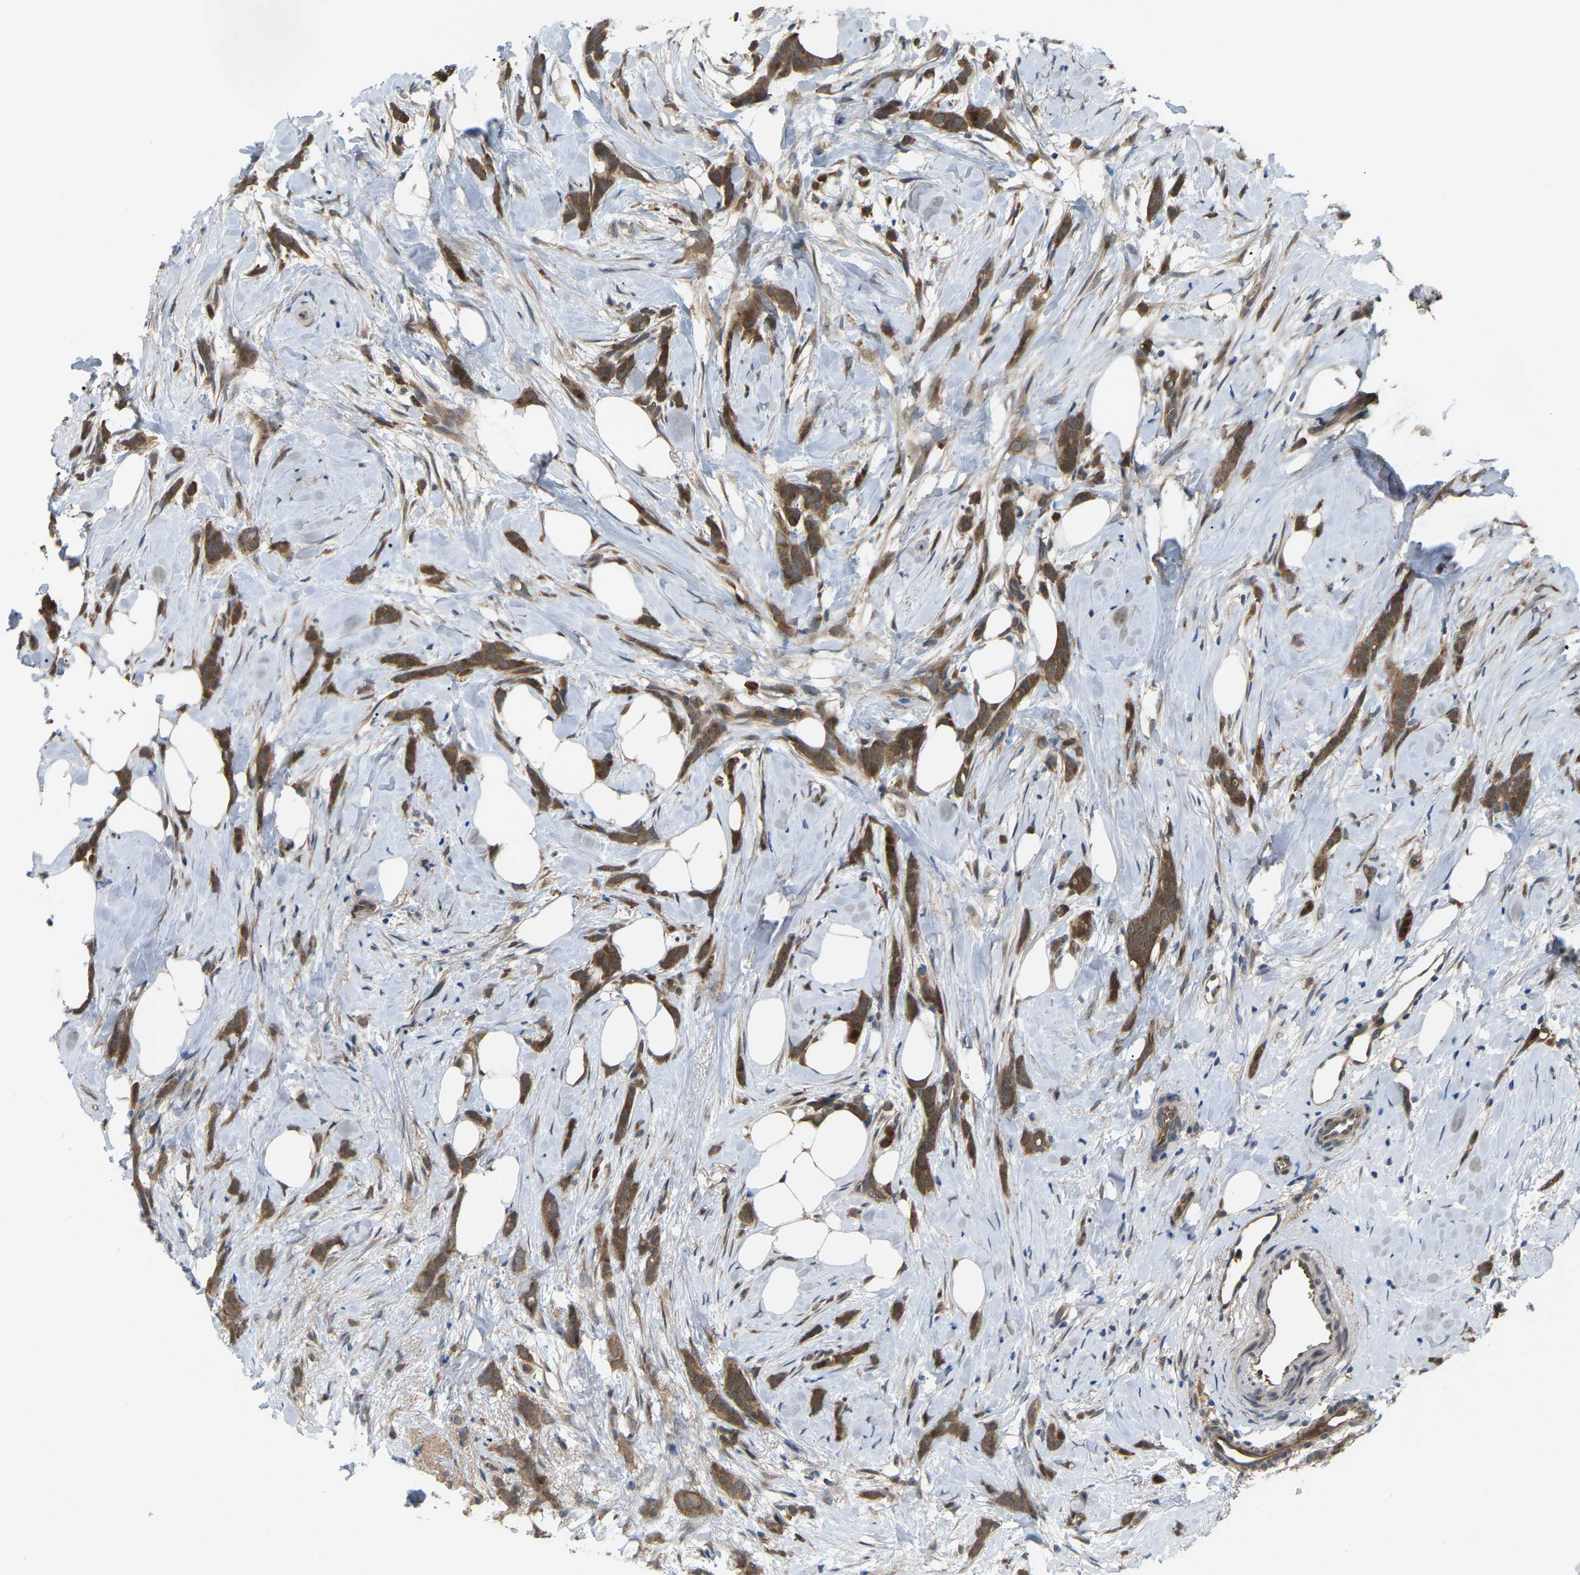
{"staining": {"intensity": "strong", "quantity": ">75%", "location": "cytoplasmic/membranous"}, "tissue": "breast cancer", "cell_type": "Tumor cells", "image_type": "cancer", "snomed": [{"axis": "morphology", "description": "Lobular carcinoma, in situ"}, {"axis": "morphology", "description": "Lobular carcinoma"}, {"axis": "topography", "description": "Breast"}], "caption": "Protein analysis of lobular carcinoma (breast) tissue exhibits strong cytoplasmic/membranous expression in approximately >75% of tumor cells.", "gene": "CROT", "patient": {"sex": "female", "age": 41}}